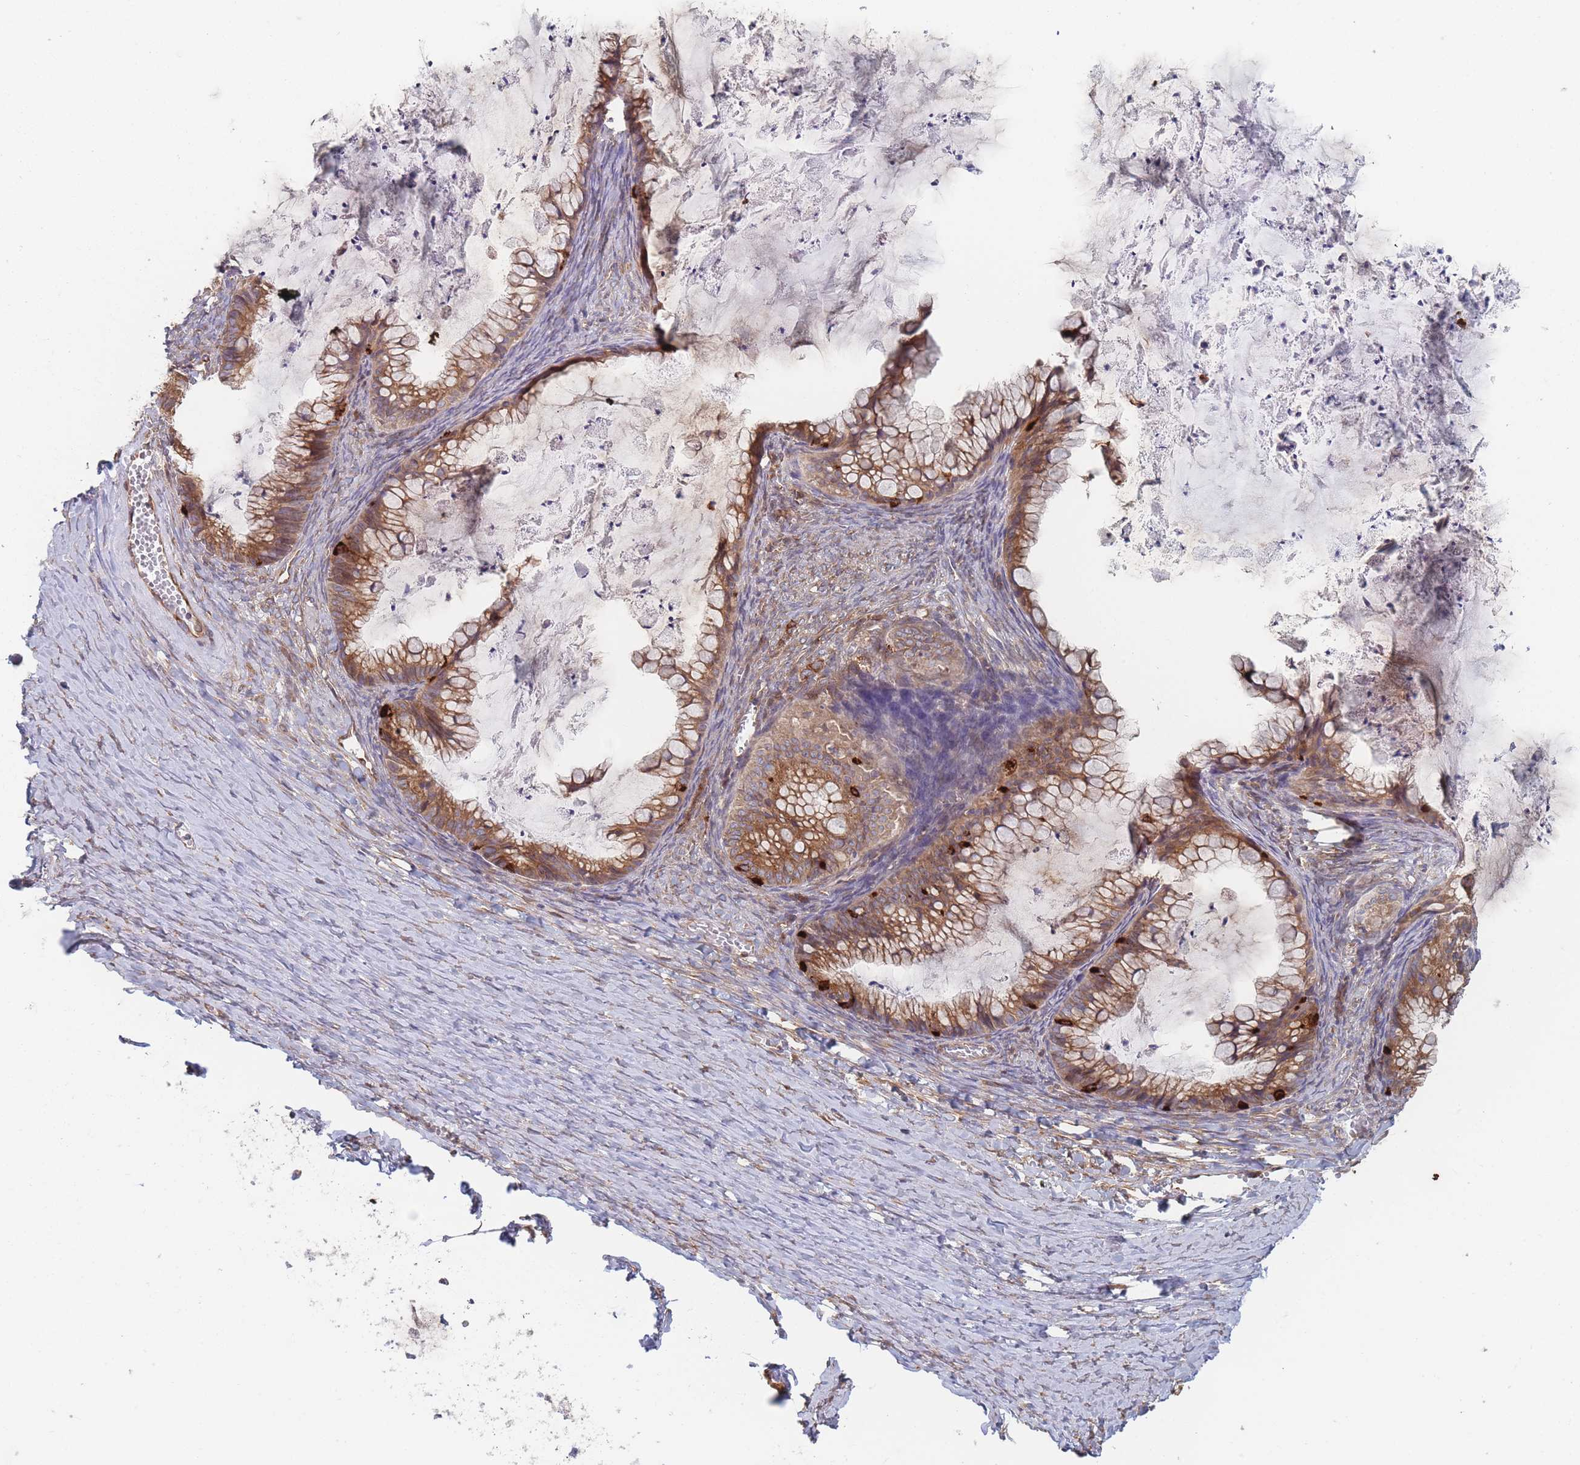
{"staining": {"intensity": "moderate", "quantity": ">75%", "location": "cytoplasmic/membranous"}, "tissue": "ovarian cancer", "cell_type": "Tumor cells", "image_type": "cancer", "snomed": [{"axis": "morphology", "description": "Cystadenocarcinoma, mucinous, NOS"}, {"axis": "topography", "description": "Ovary"}], "caption": "Moderate cytoplasmic/membranous staining is seen in about >75% of tumor cells in mucinous cystadenocarcinoma (ovarian).", "gene": "KDSR", "patient": {"sex": "female", "age": 35}}